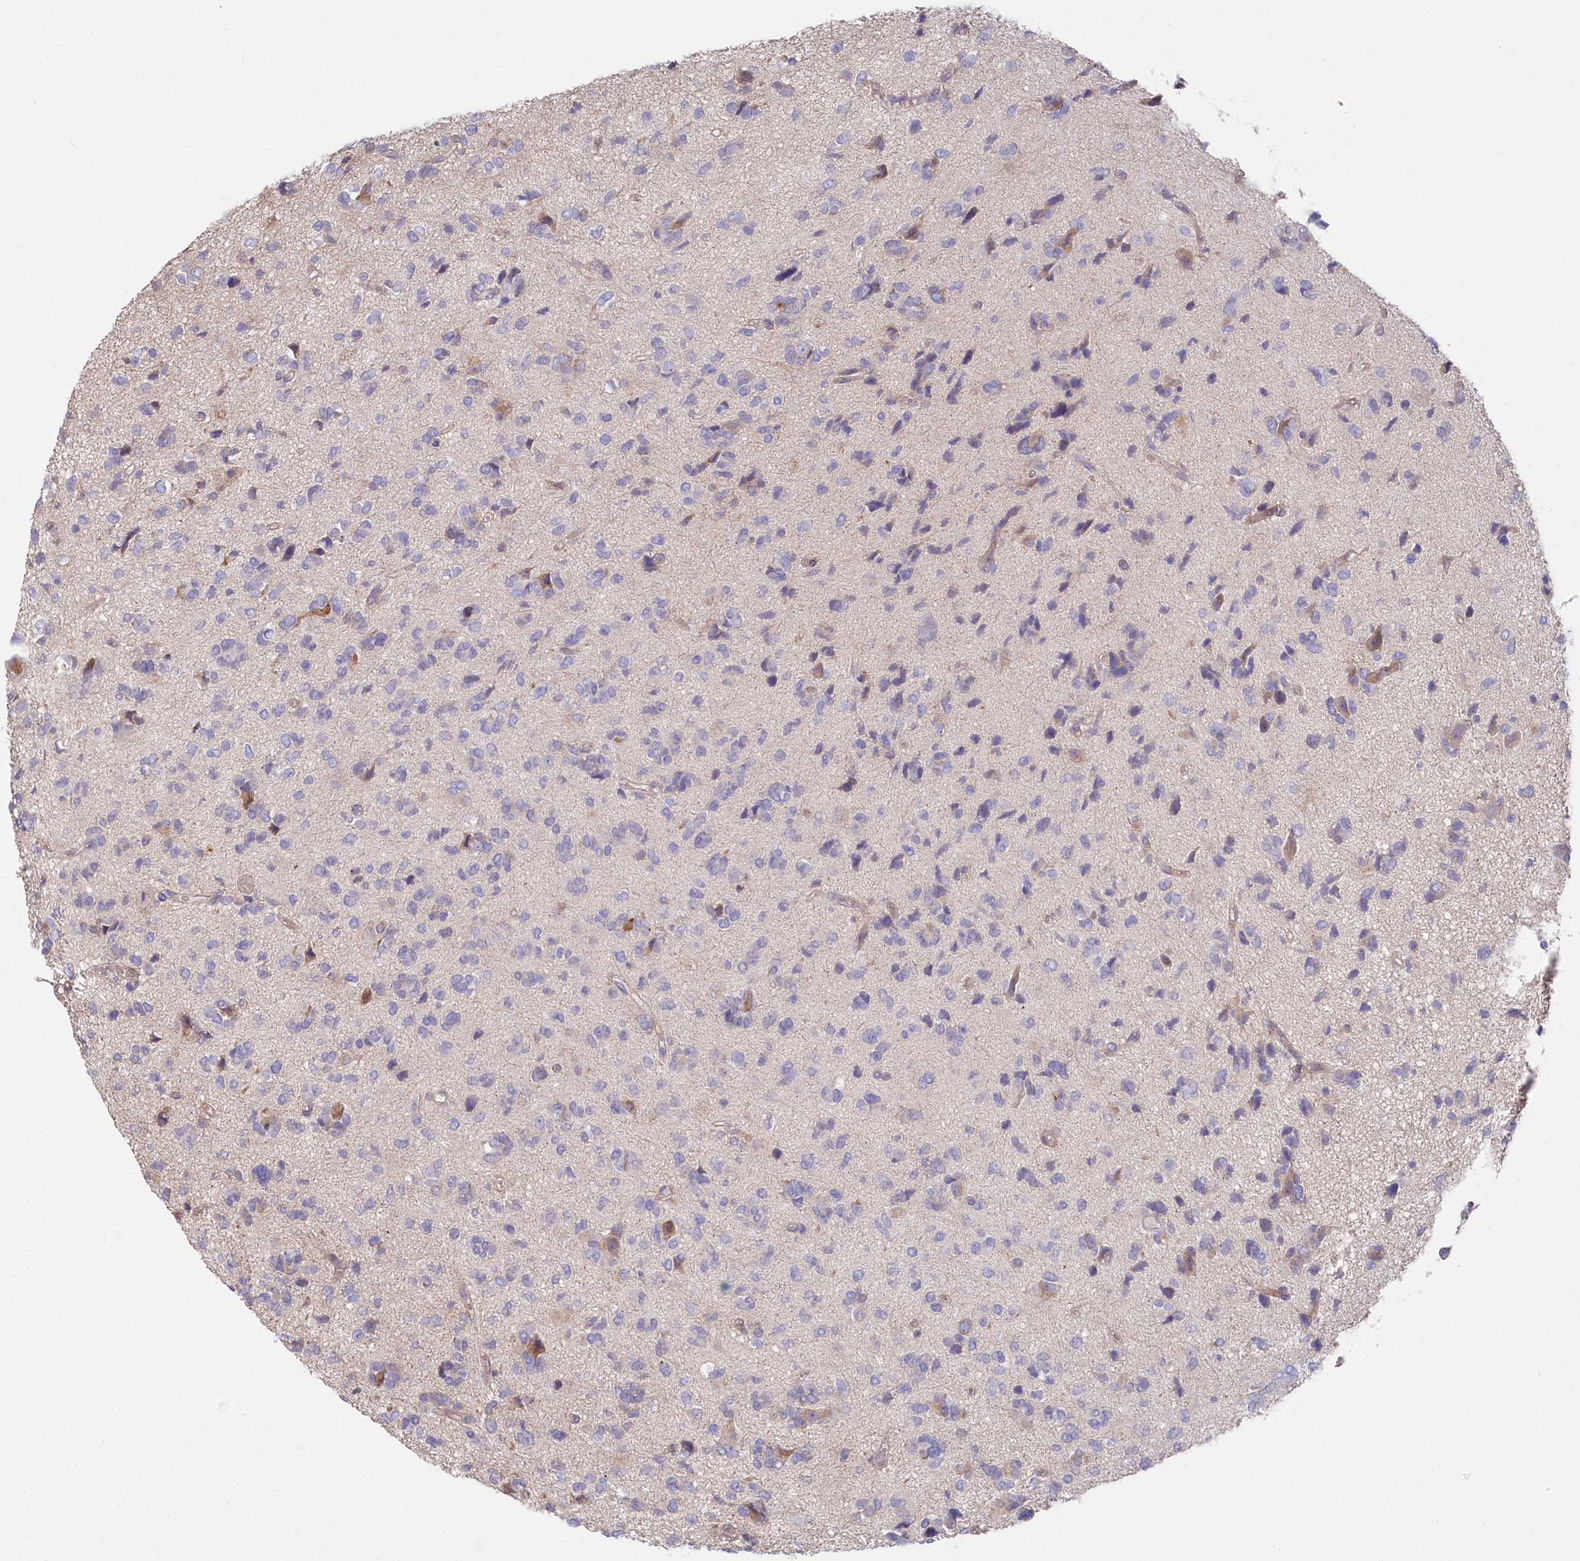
{"staining": {"intensity": "negative", "quantity": "none", "location": "none"}, "tissue": "glioma", "cell_type": "Tumor cells", "image_type": "cancer", "snomed": [{"axis": "morphology", "description": "Glioma, malignant, High grade"}, {"axis": "topography", "description": "Brain"}], "caption": "High magnification brightfield microscopy of high-grade glioma (malignant) stained with DAB (brown) and counterstained with hematoxylin (blue): tumor cells show no significant staining. Nuclei are stained in blue.", "gene": "POGLUT1", "patient": {"sex": "female", "age": 59}}